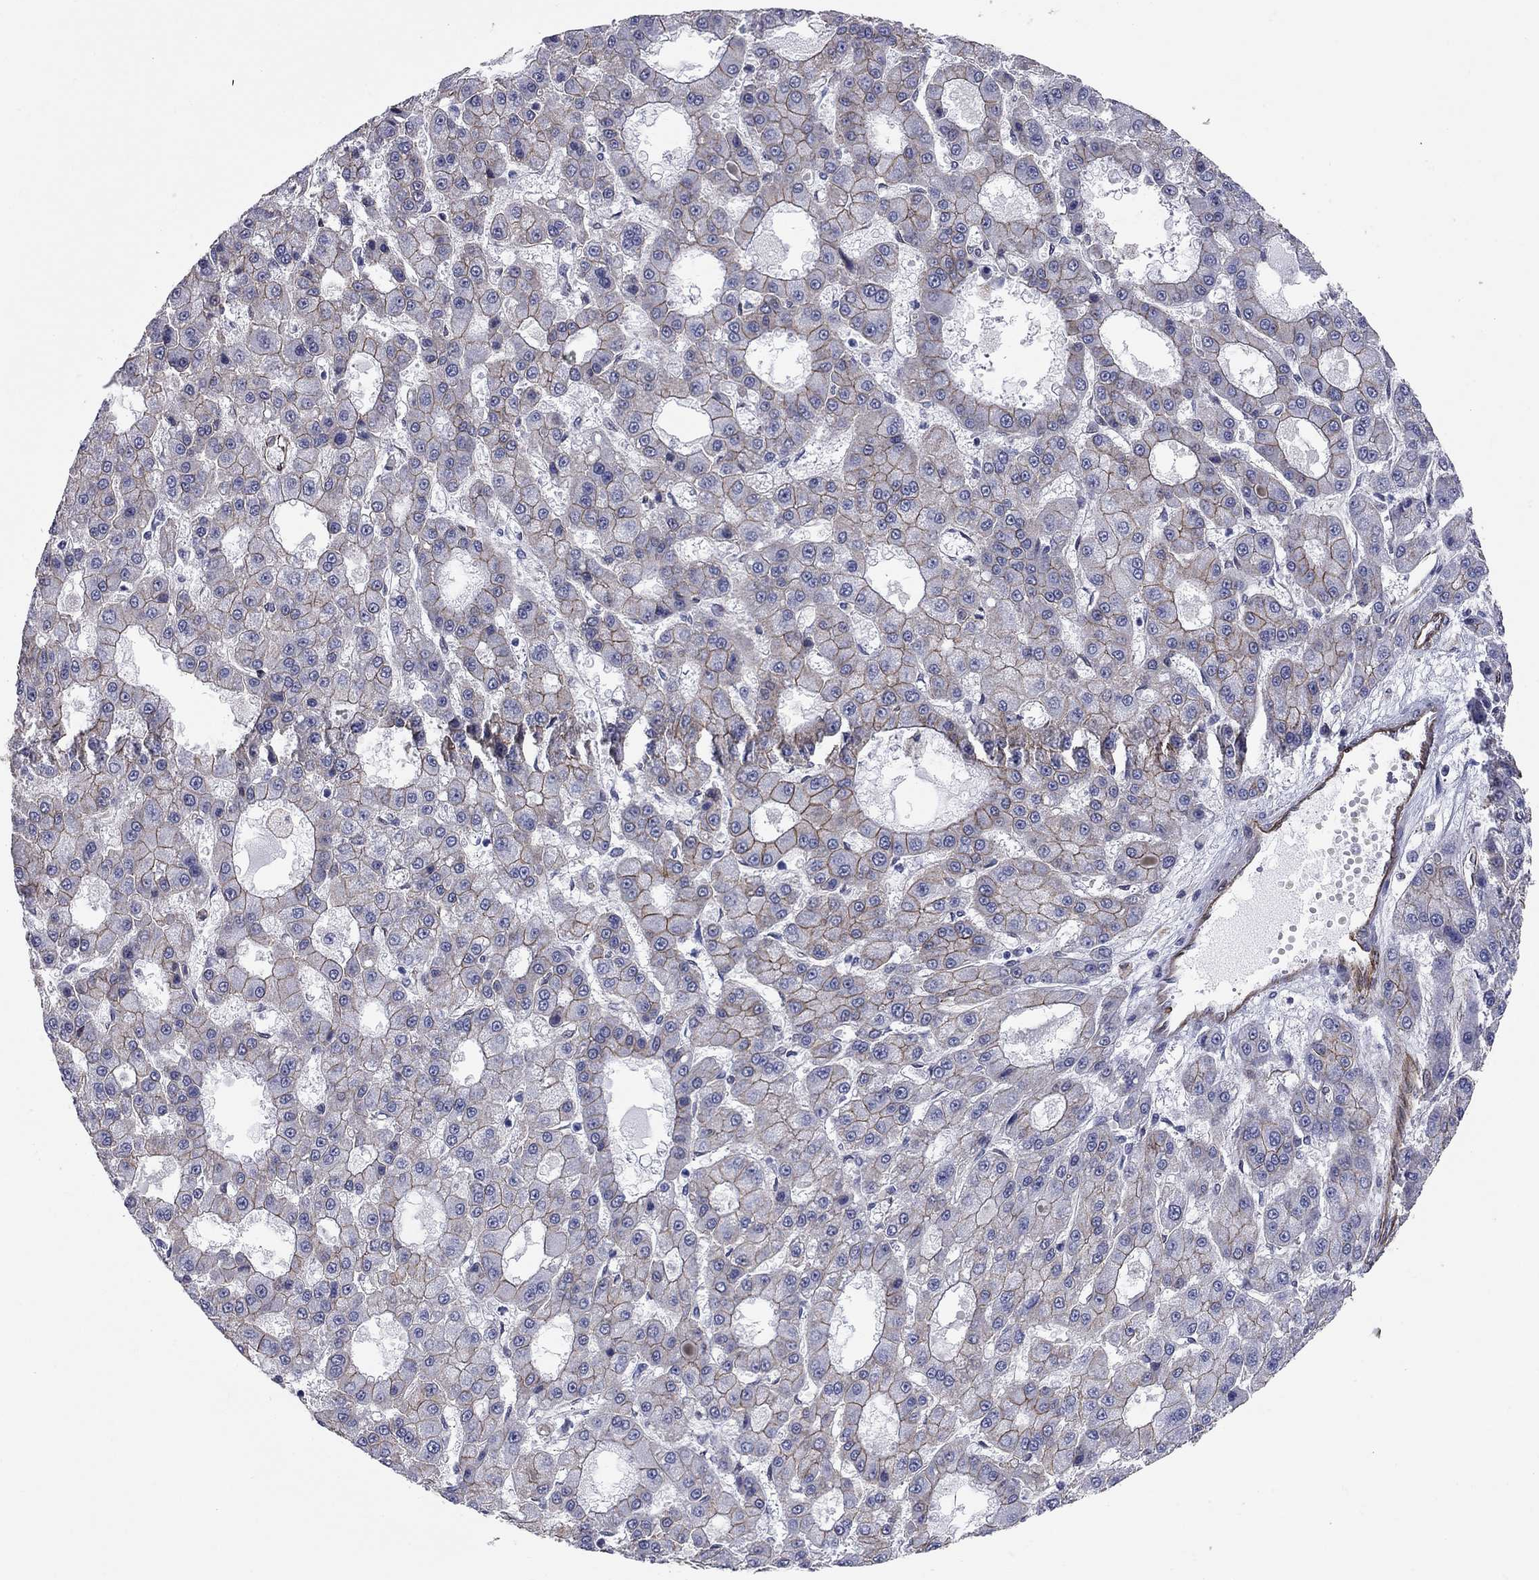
{"staining": {"intensity": "moderate", "quantity": "25%-75%", "location": "cytoplasmic/membranous"}, "tissue": "liver cancer", "cell_type": "Tumor cells", "image_type": "cancer", "snomed": [{"axis": "morphology", "description": "Carcinoma, Hepatocellular, NOS"}, {"axis": "topography", "description": "Liver"}], "caption": "High-power microscopy captured an IHC histopathology image of liver hepatocellular carcinoma, revealing moderate cytoplasmic/membranous staining in approximately 25%-75% of tumor cells.", "gene": "BICDL2", "patient": {"sex": "male", "age": 70}}